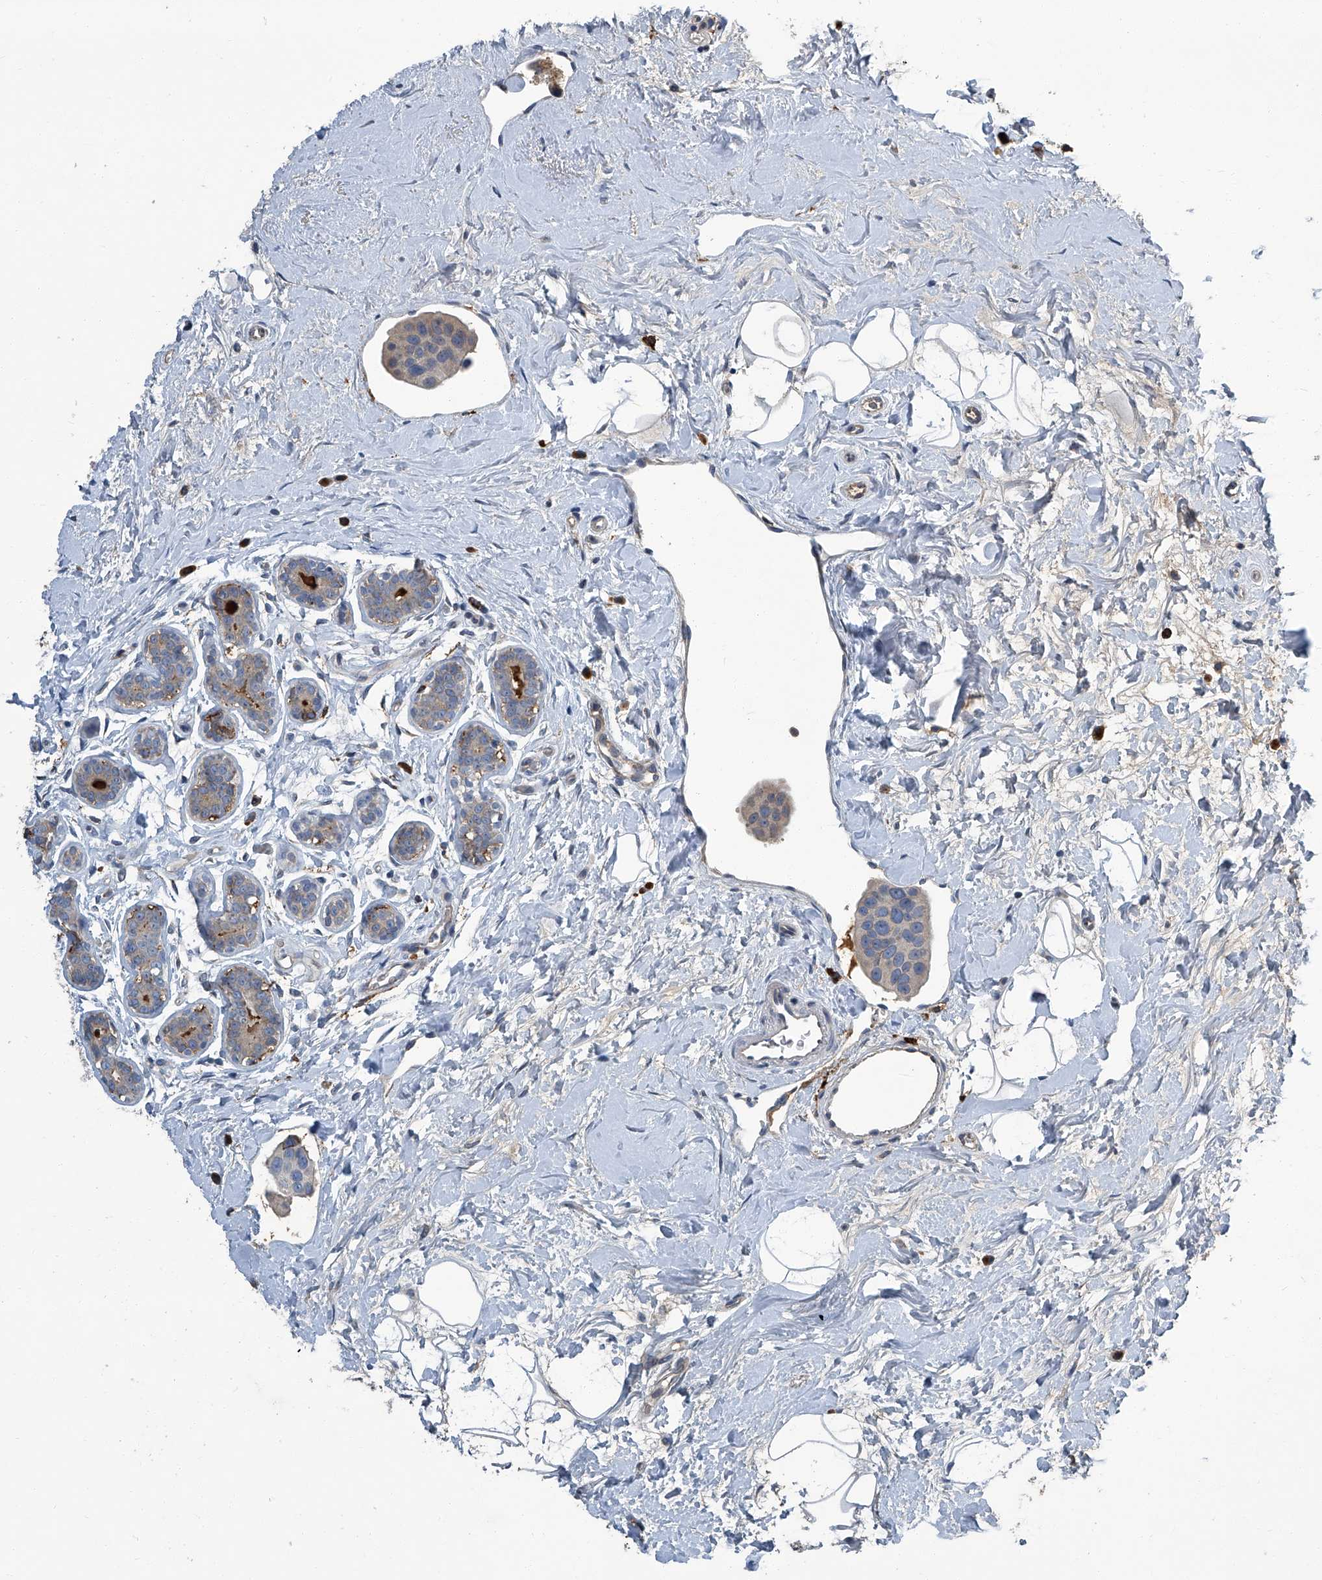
{"staining": {"intensity": "negative", "quantity": "none", "location": "none"}, "tissue": "breast cancer", "cell_type": "Tumor cells", "image_type": "cancer", "snomed": [{"axis": "morphology", "description": "Normal tissue, NOS"}, {"axis": "morphology", "description": "Duct carcinoma"}, {"axis": "topography", "description": "Breast"}], "caption": "High magnification brightfield microscopy of breast intraductal carcinoma stained with DAB (brown) and counterstained with hematoxylin (blue): tumor cells show no significant staining.", "gene": "FAM167A", "patient": {"sex": "female", "age": 39}}